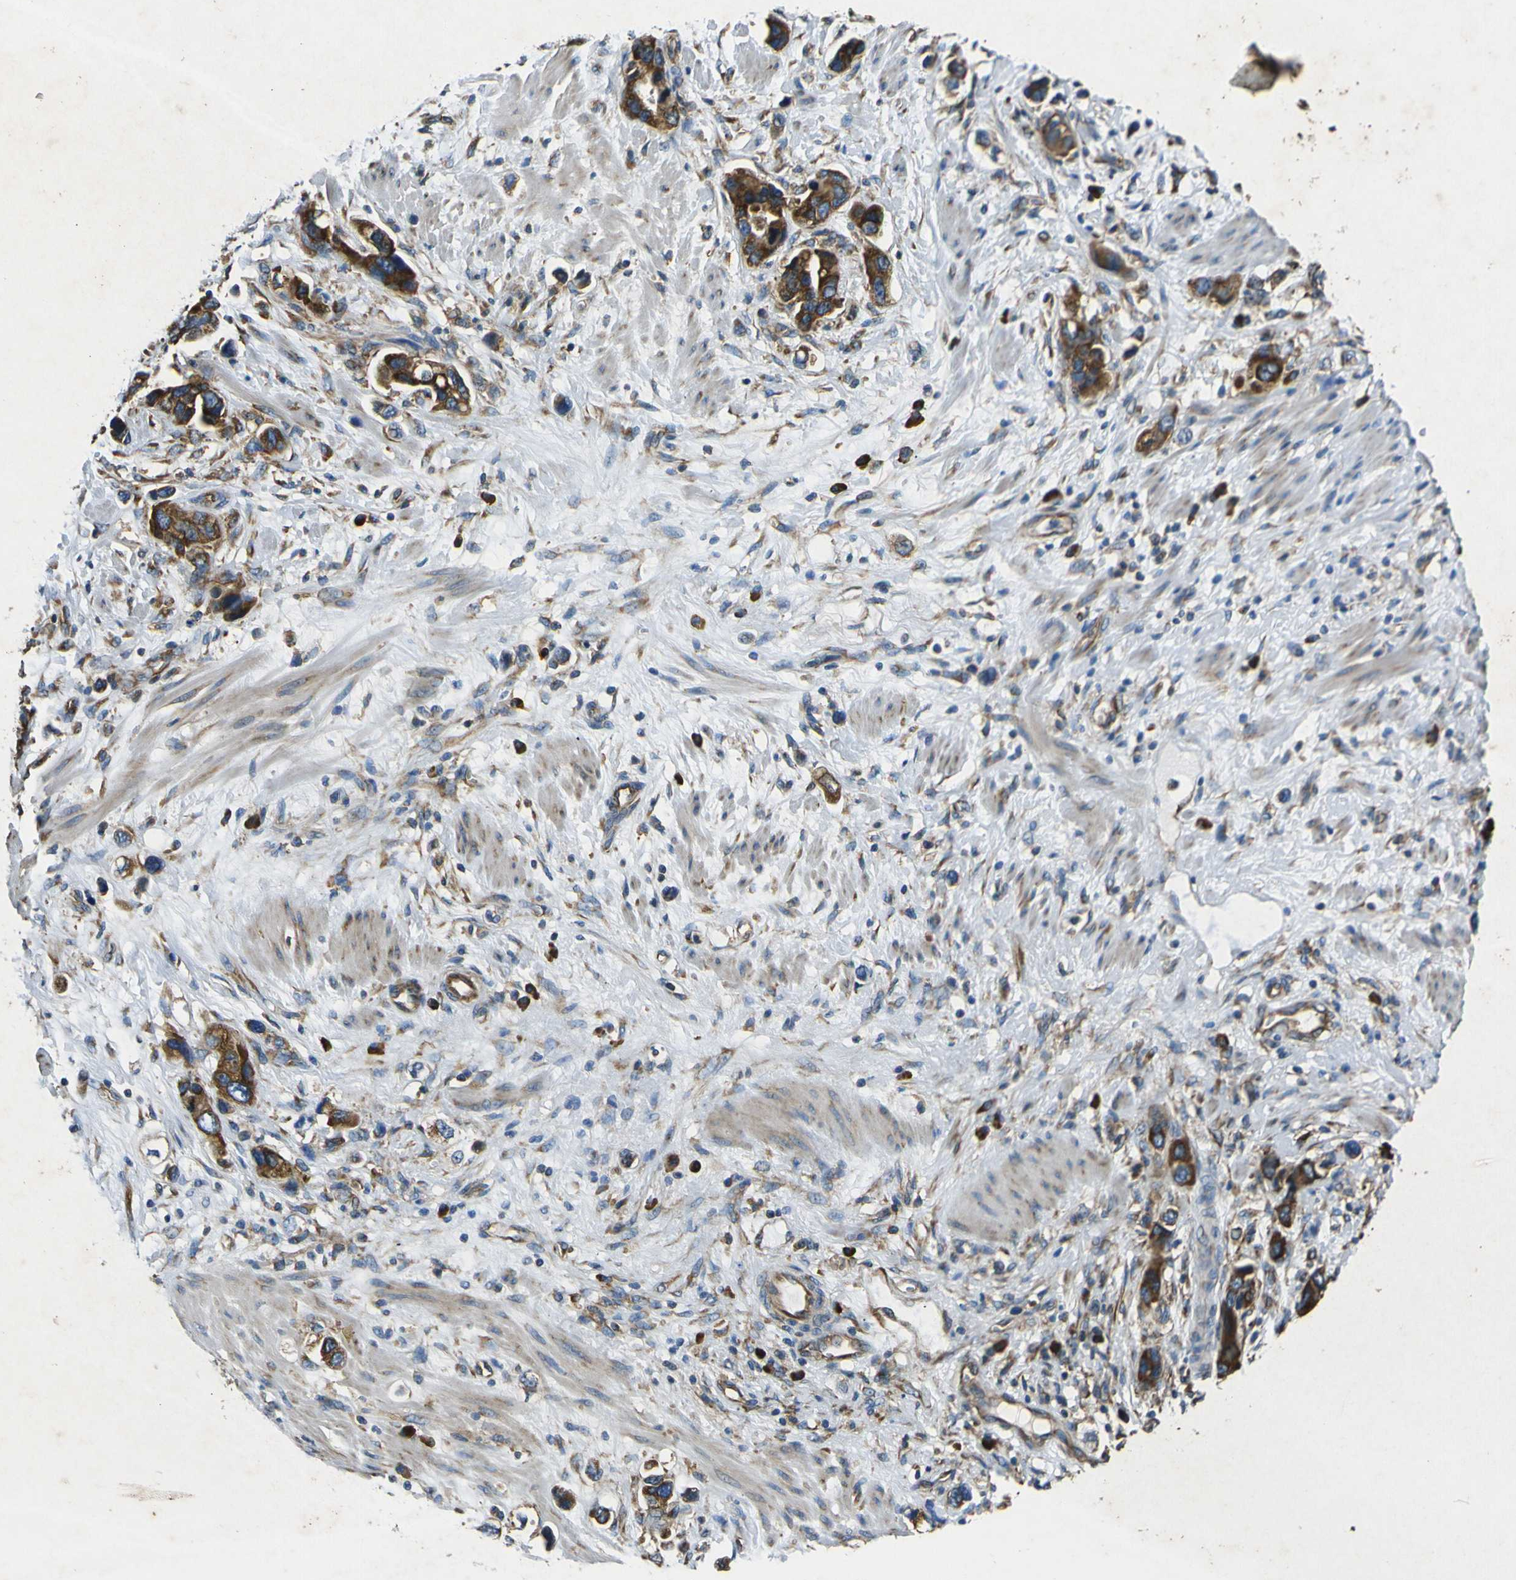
{"staining": {"intensity": "strong", "quantity": ">75%", "location": "cytoplasmic/membranous"}, "tissue": "stomach cancer", "cell_type": "Tumor cells", "image_type": "cancer", "snomed": [{"axis": "morphology", "description": "Adenocarcinoma, NOS"}, {"axis": "topography", "description": "Stomach, lower"}], "caption": "Protein positivity by immunohistochemistry (IHC) exhibits strong cytoplasmic/membranous staining in approximately >75% of tumor cells in adenocarcinoma (stomach).", "gene": "RPSA", "patient": {"sex": "female", "age": 93}}